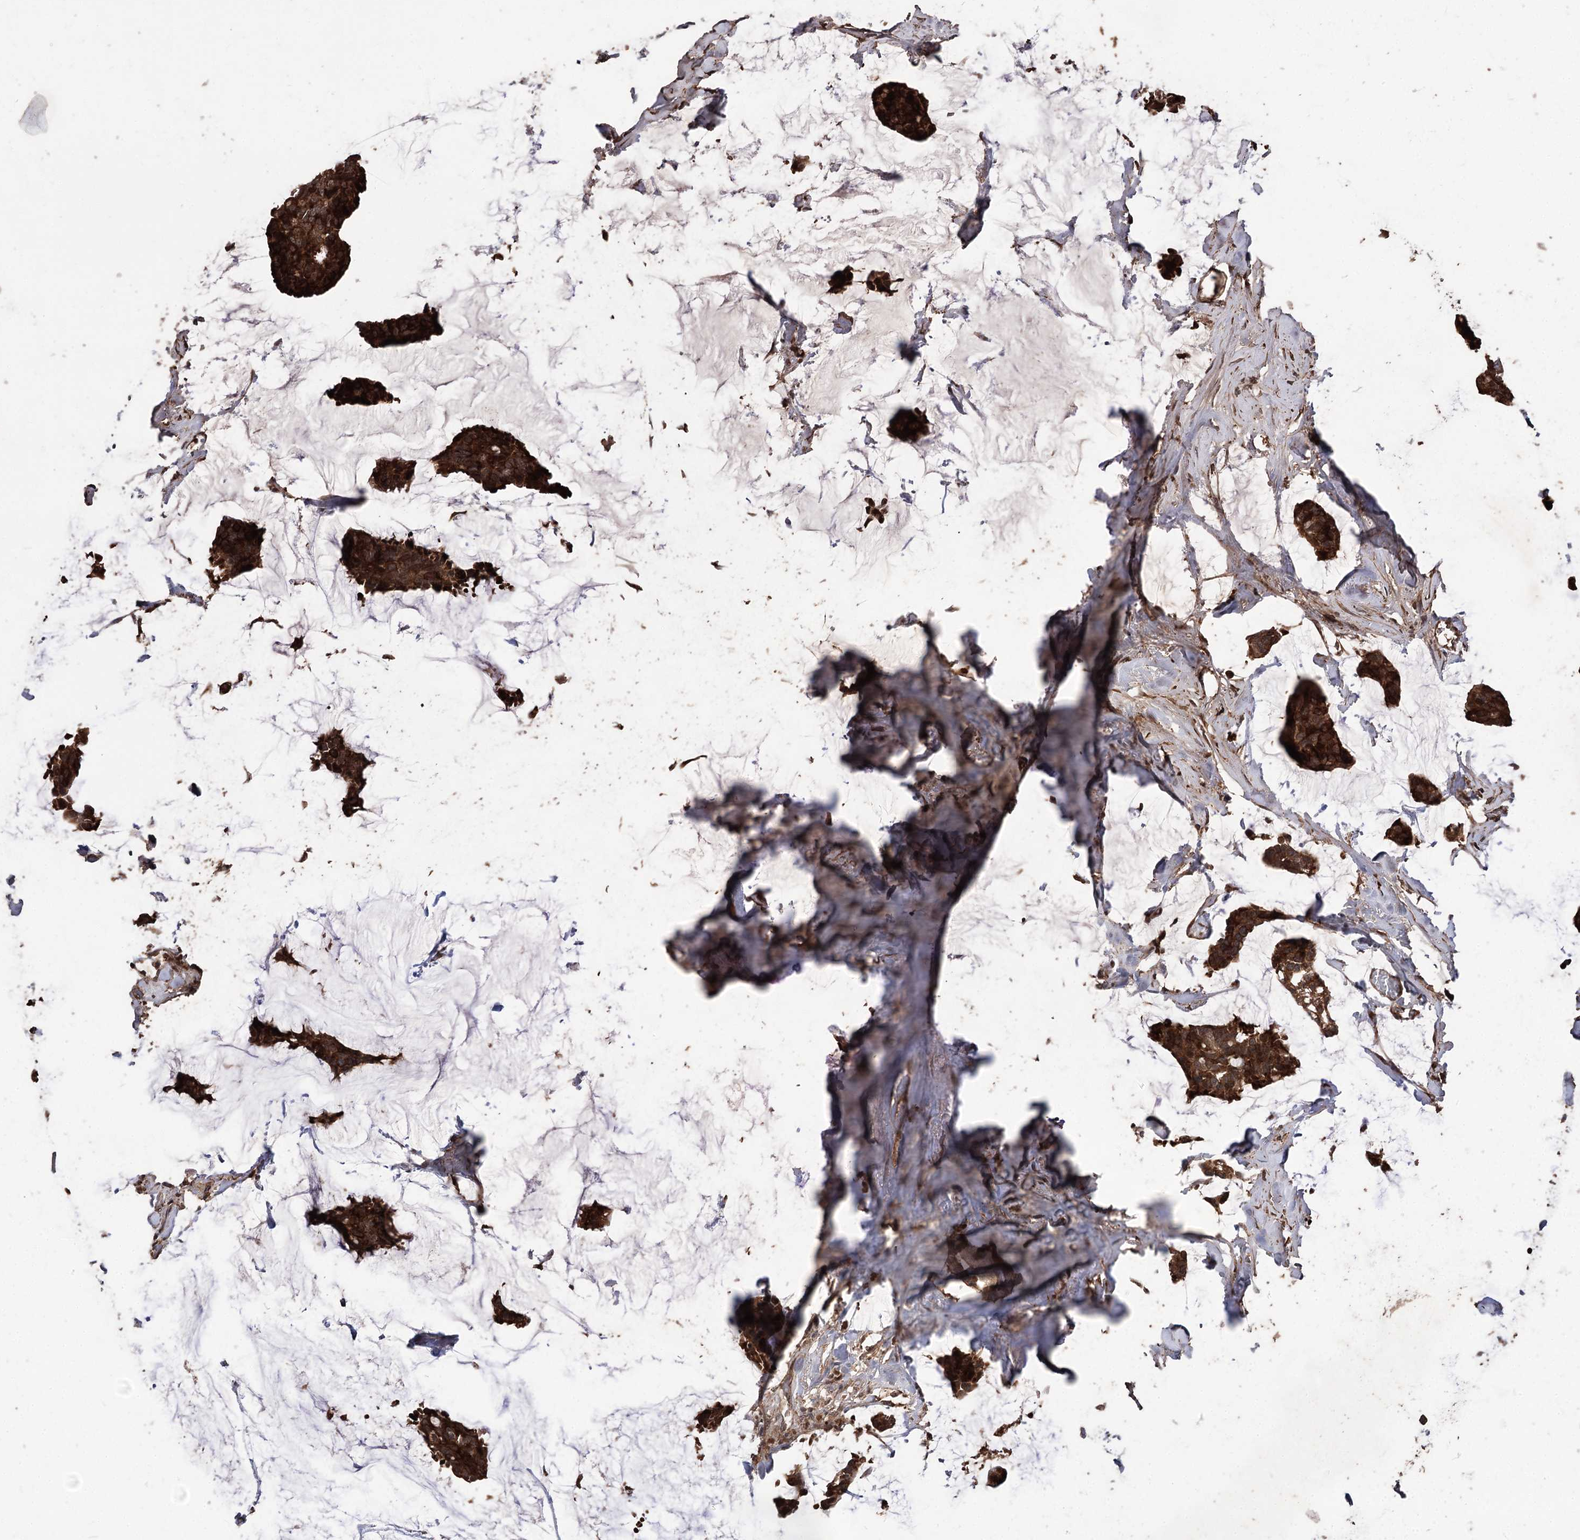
{"staining": {"intensity": "strong", "quantity": ">75%", "location": "cytoplasmic/membranous"}, "tissue": "breast cancer", "cell_type": "Tumor cells", "image_type": "cancer", "snomed": [{"axis": "morphology", "description": "Duct carcinoma"}, {"axis": "topography", "description": "Breast"}], "caption": "Breast intraductal carcinoma was stained to show a protein in brown. There is high levels of strong cytoplasmic/membranous staining in about >75% of tumor cells.", "gene": "RASSF3", "patient": {"sex": "female", "age": 93}}